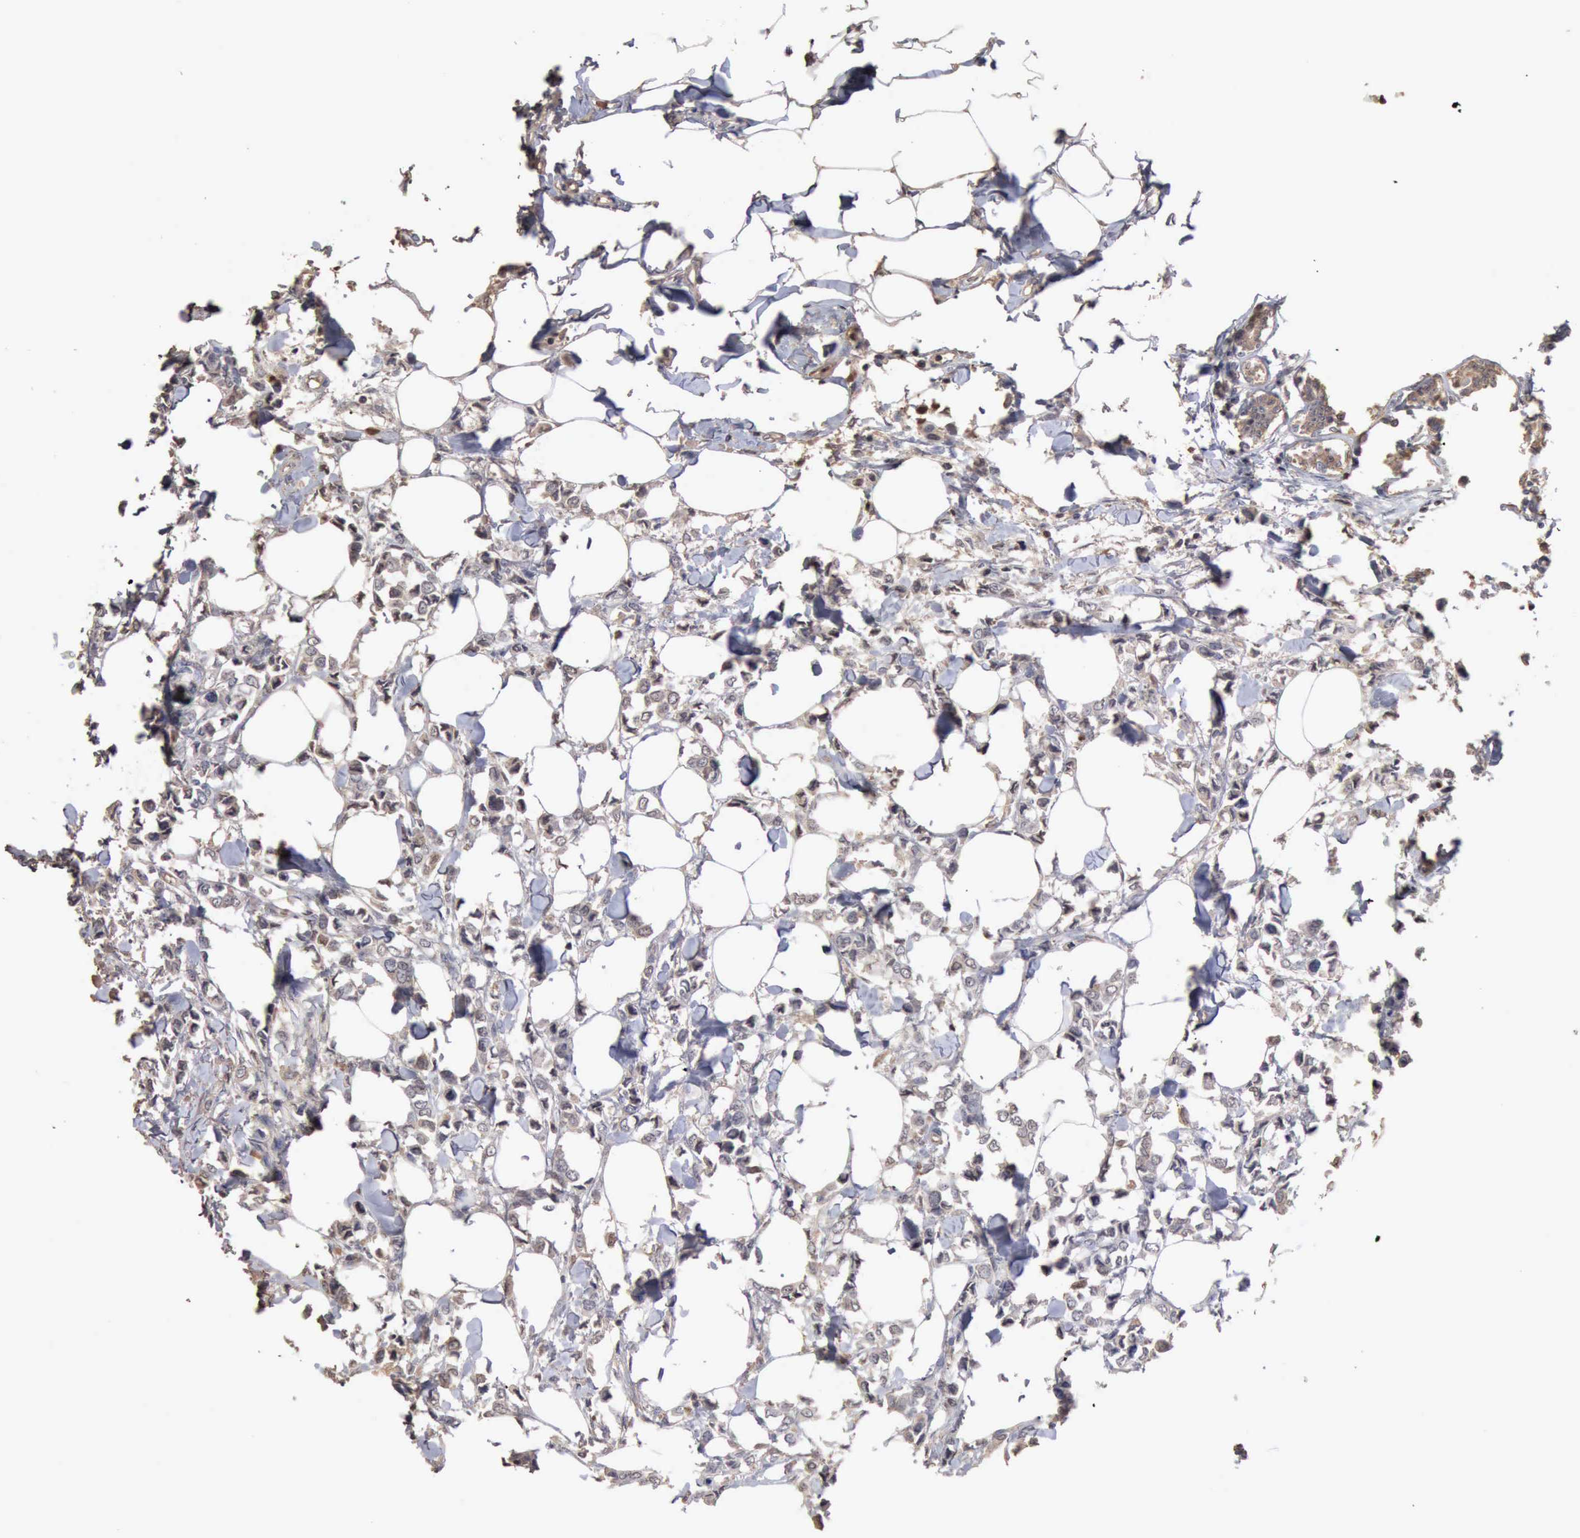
{"staining": {"intensity": "negative", "quantity": "none", "location": "none"}, "tissue": "breast cancer", "cell_type": "Tumor cells", "image_type": "cancer", "snomed": [{"axis": "morphology", "description": "Lobular carcinoma"}, {"axis": "topography", "description": "Breast"}], "caption": "Photomicrograph shows no significant protein staining in tumor cells of breast lobular carcinoma.", "gene": "SERPINA1", "patient": {"sex": "female", "age": 51}}